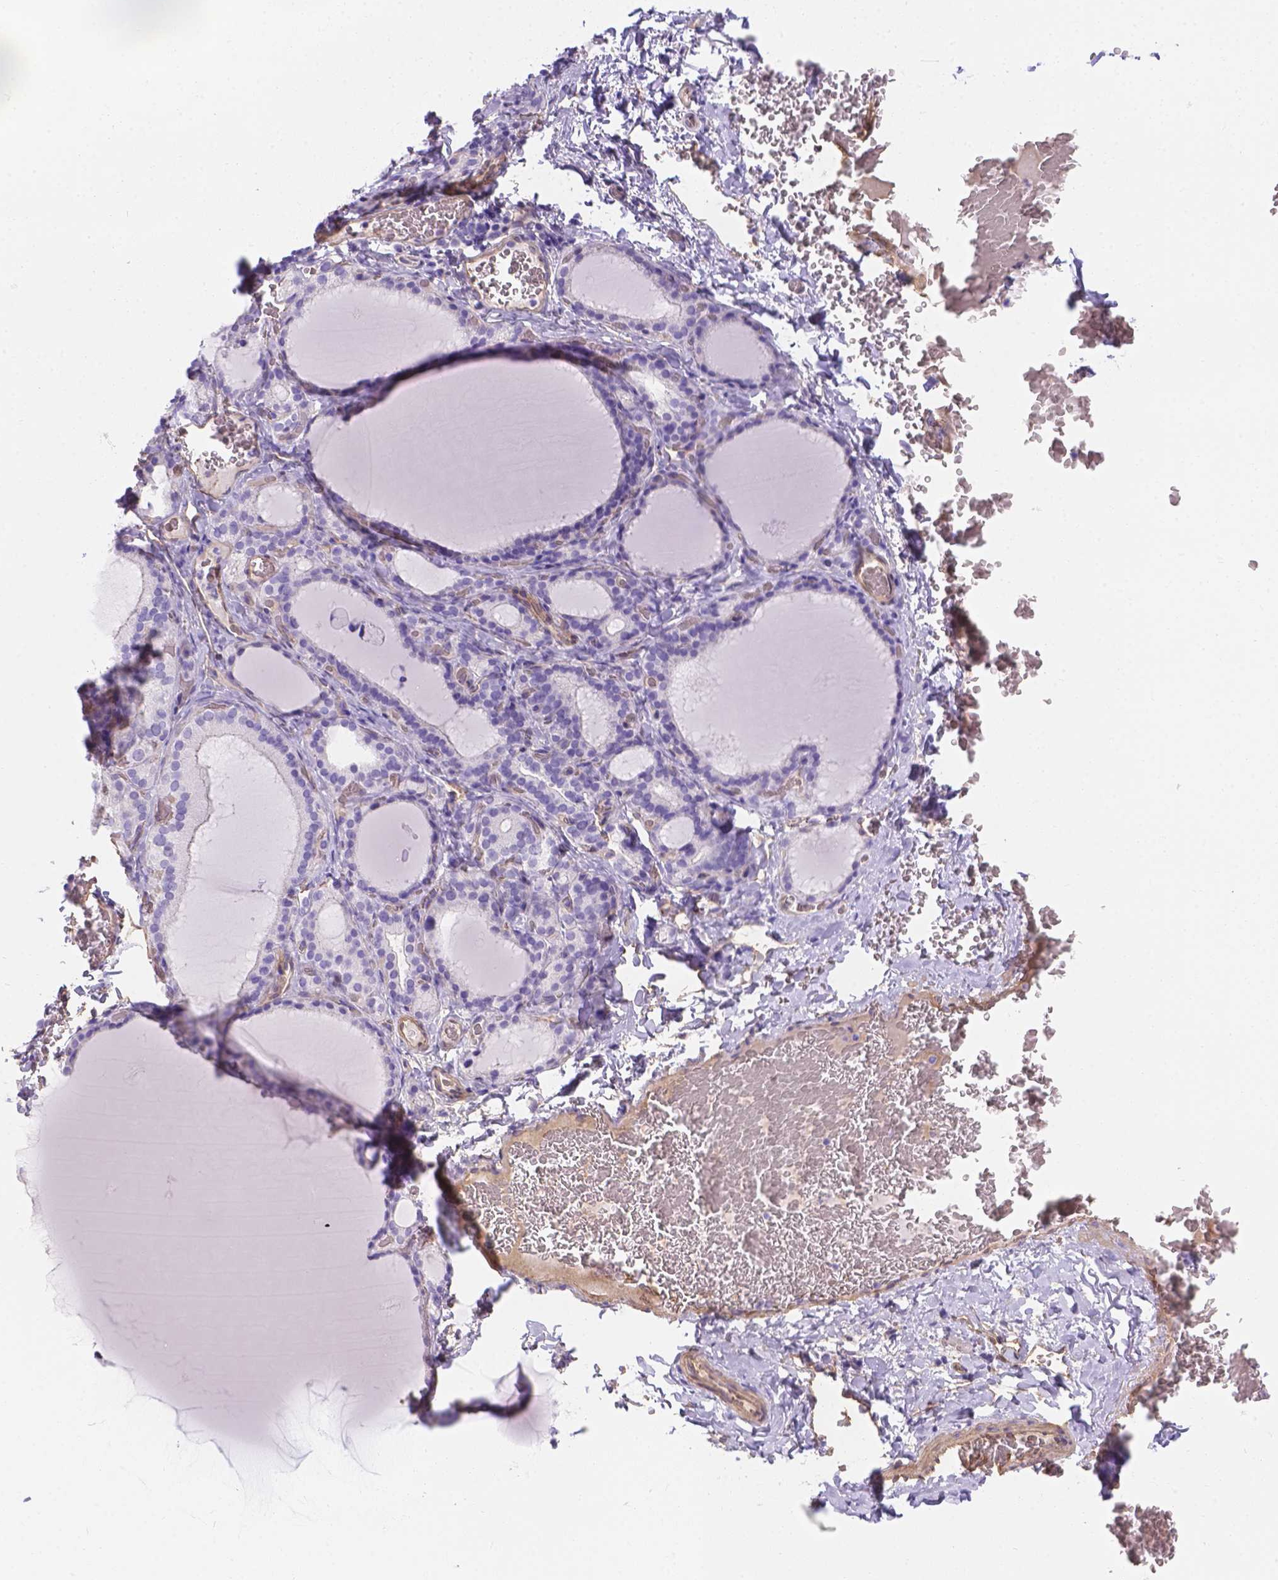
{"staining": {"intensity": "negative", "quantity": "none", "location": "none"}, "tissue": "thyroid gland", "cell_type": "Glandular cells", "image_type": "normal", "snomed": [{"axis": "morphology", "description": "Normal tissue, NOS"}, {"axis": "morphology", "description": "Hyperplasia, NOS"}, {"axis": "topography", "description": "Thyroid gland"}], "caption": "This is an immunohistochemistry photomicrograph of benign human thyroid gland. There is no expression in glandular cells.", "gene": "SLC40A1", "patient": {"sex": "female", "age": 27}}